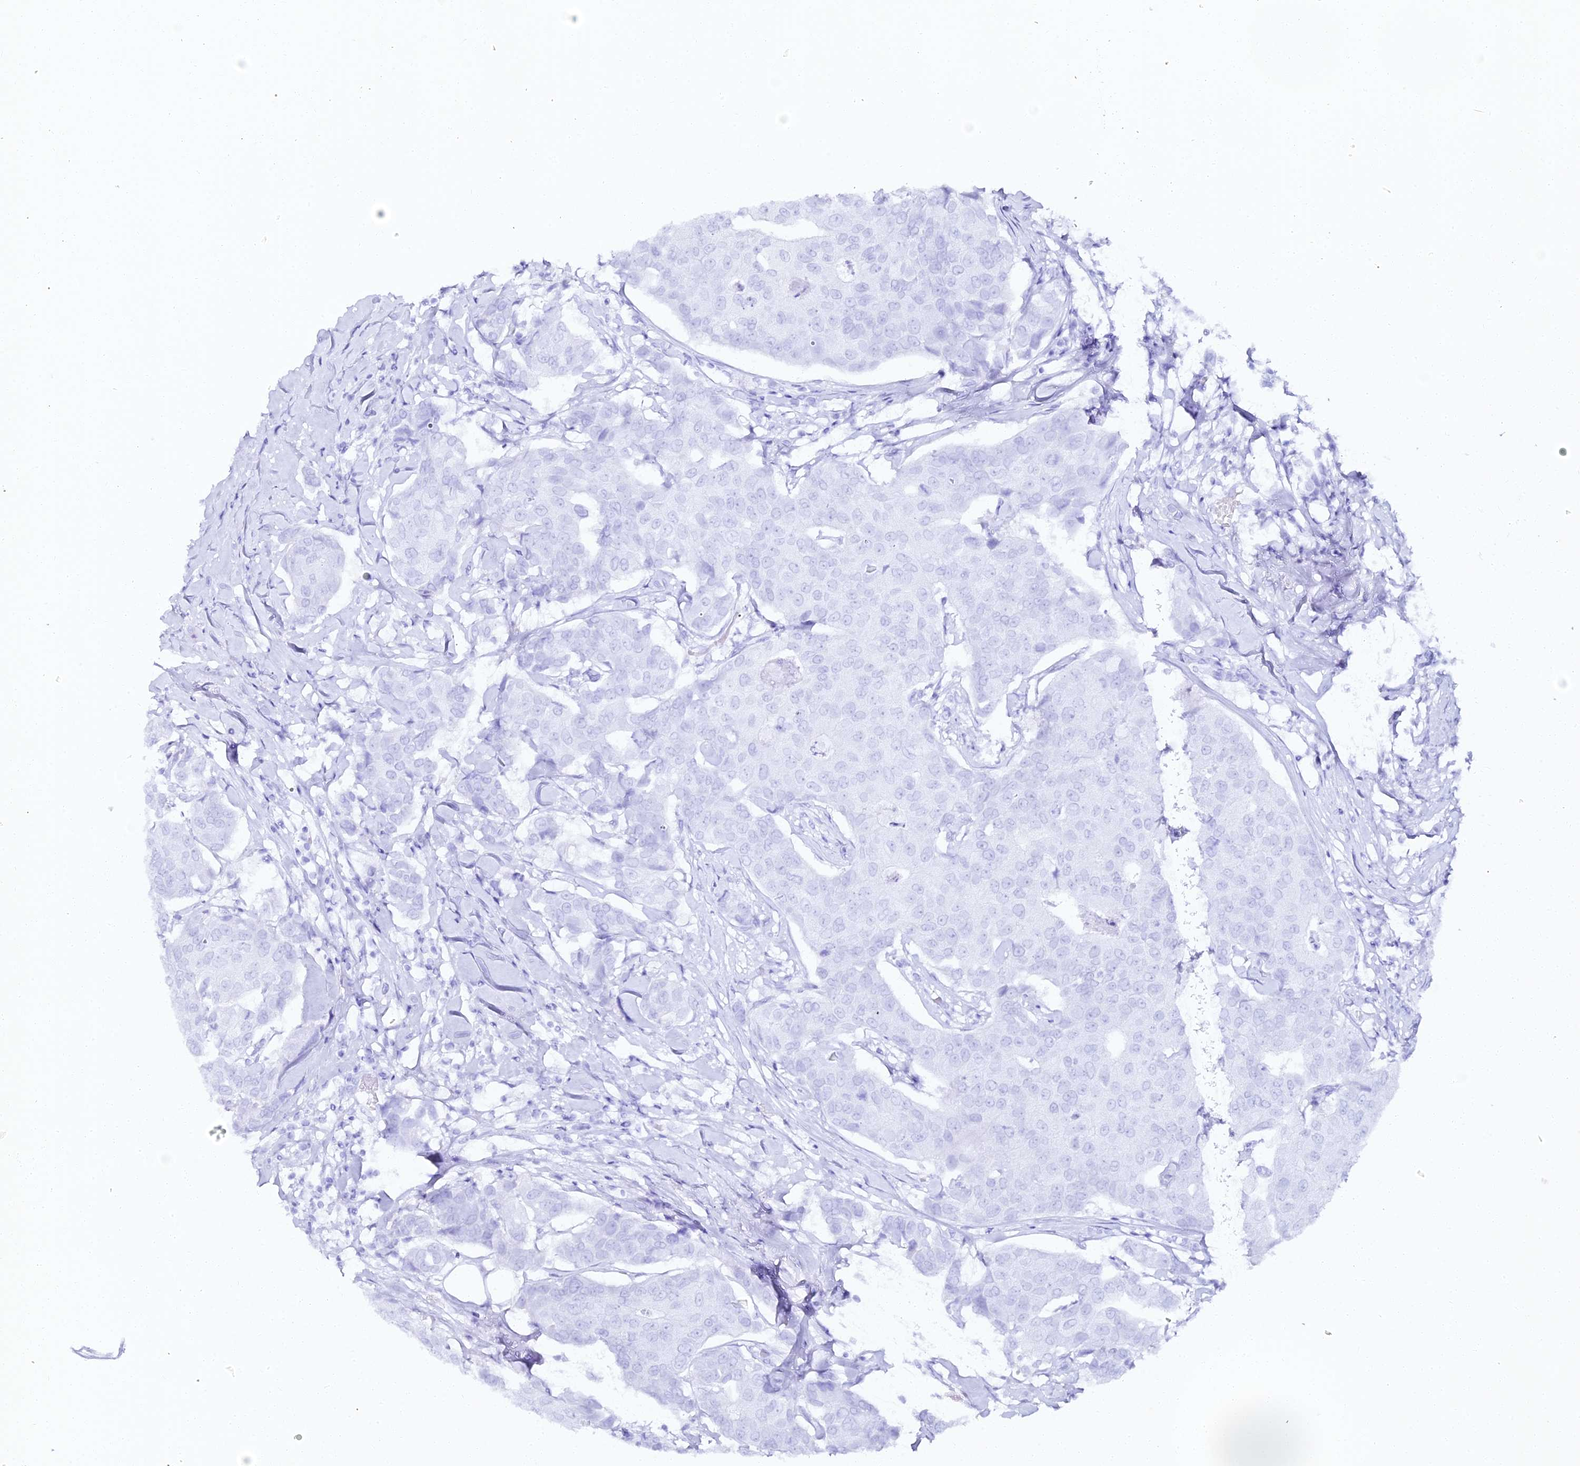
{"staining": {"intensity": "negative", "quantity": "none", "location": "none"}, "tissue": "breast cancer", "cell_type": "Tumor cells", "image_type": "cancer", "snomed": [{"axis": "morphology", "description": "Duct carcinoma"}, {"axis": "topography", "description": "Breast"}], "caption": "DAB immunohistochemical staining of breast intraductal carcinoma exhibits no significant expression in tumor cells.", "gene": "ALPG", "patient": {"sex": "female", "age": 80}}